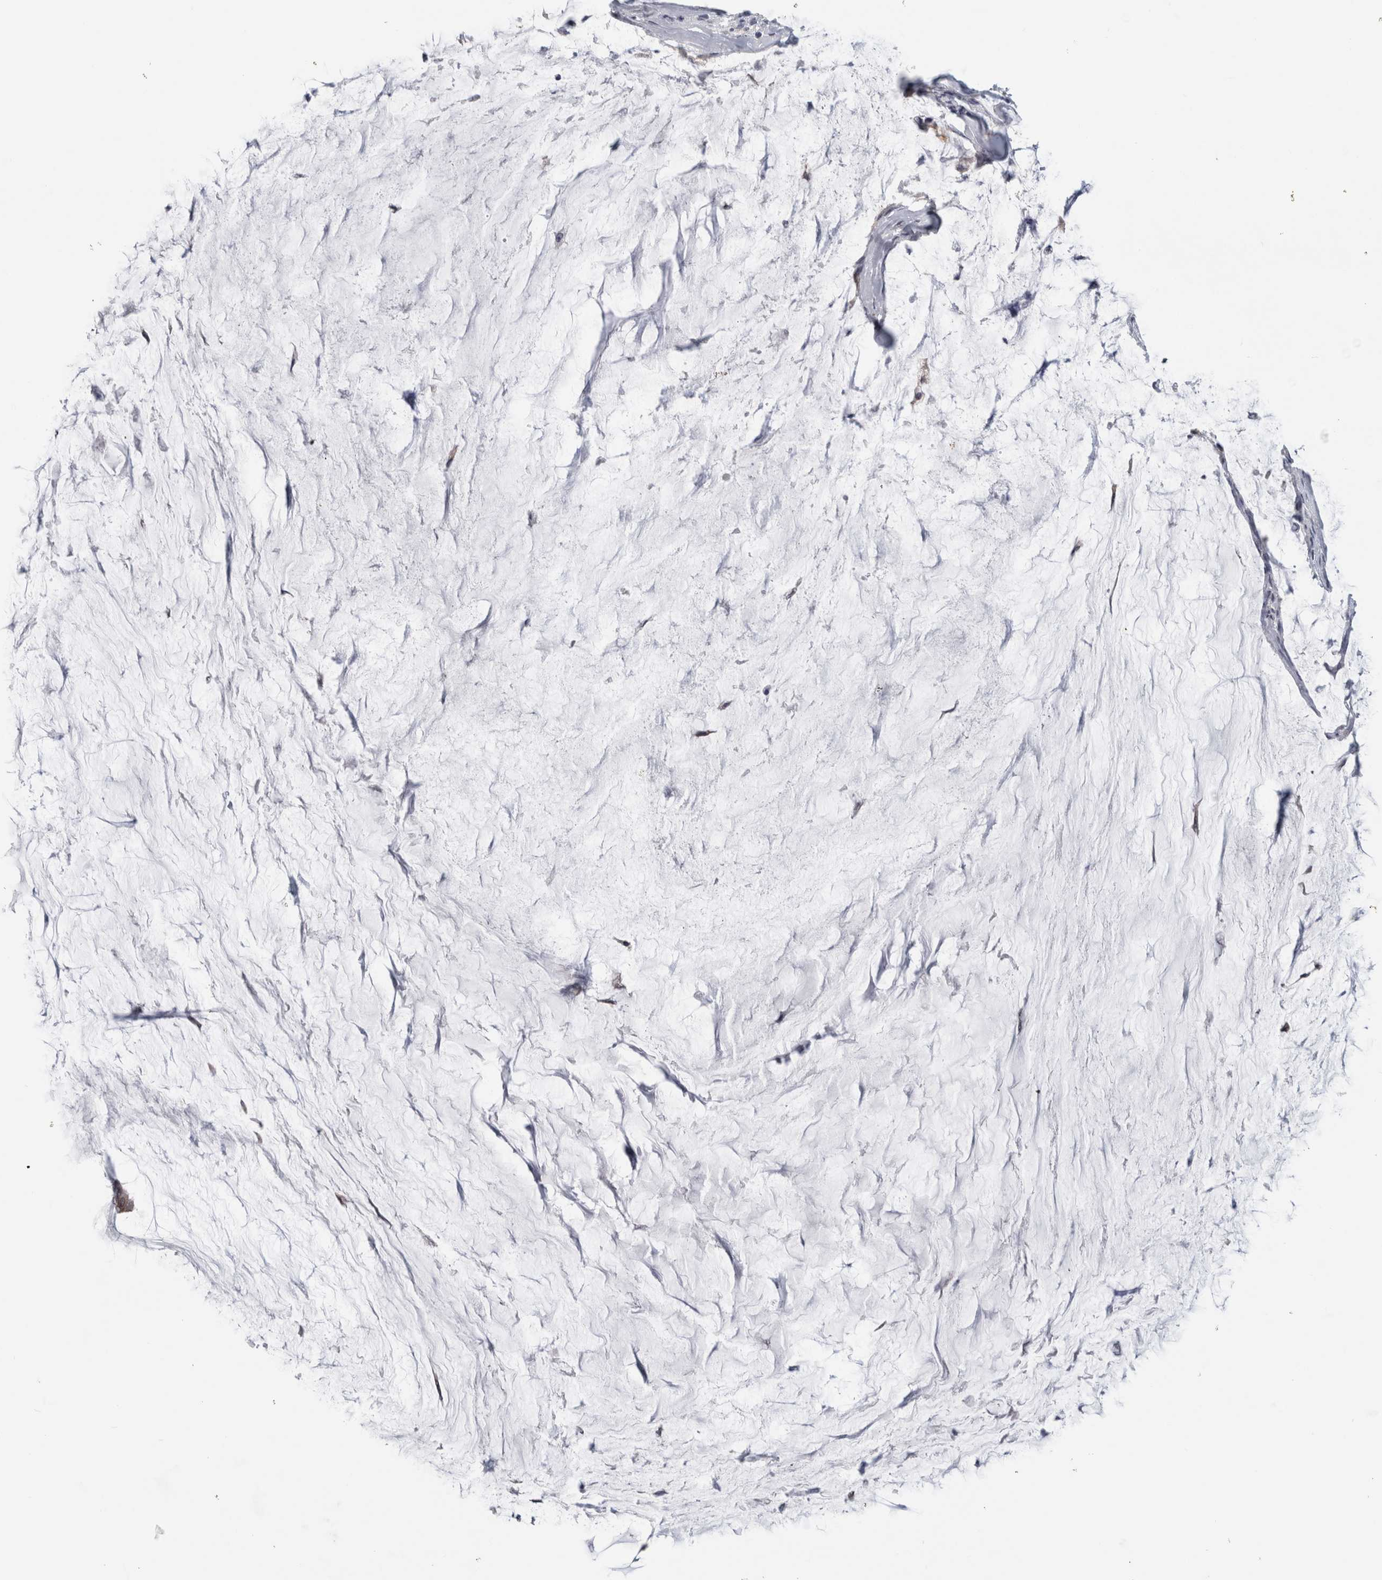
{"staining": {"intensity": "weak", "quantity": "<25%", "location": "cytoplasmic/membranous"}, "tissue": "pancreatic cancer", "cell_type": "Tumor cells", "image_type": "cancer", "snomed": [{"axis": "morphology", "description": "Adenocarcinoma, NOS"}, {"axis": "topography", "description": "Pancreas"}], "caption": "This is an IHC histopathology image of adenocarcinoma (pancreatic). There is no staining in tumor cells.", "gene": "TMEM242", "patient": {"sex": "male", "age": 41}}